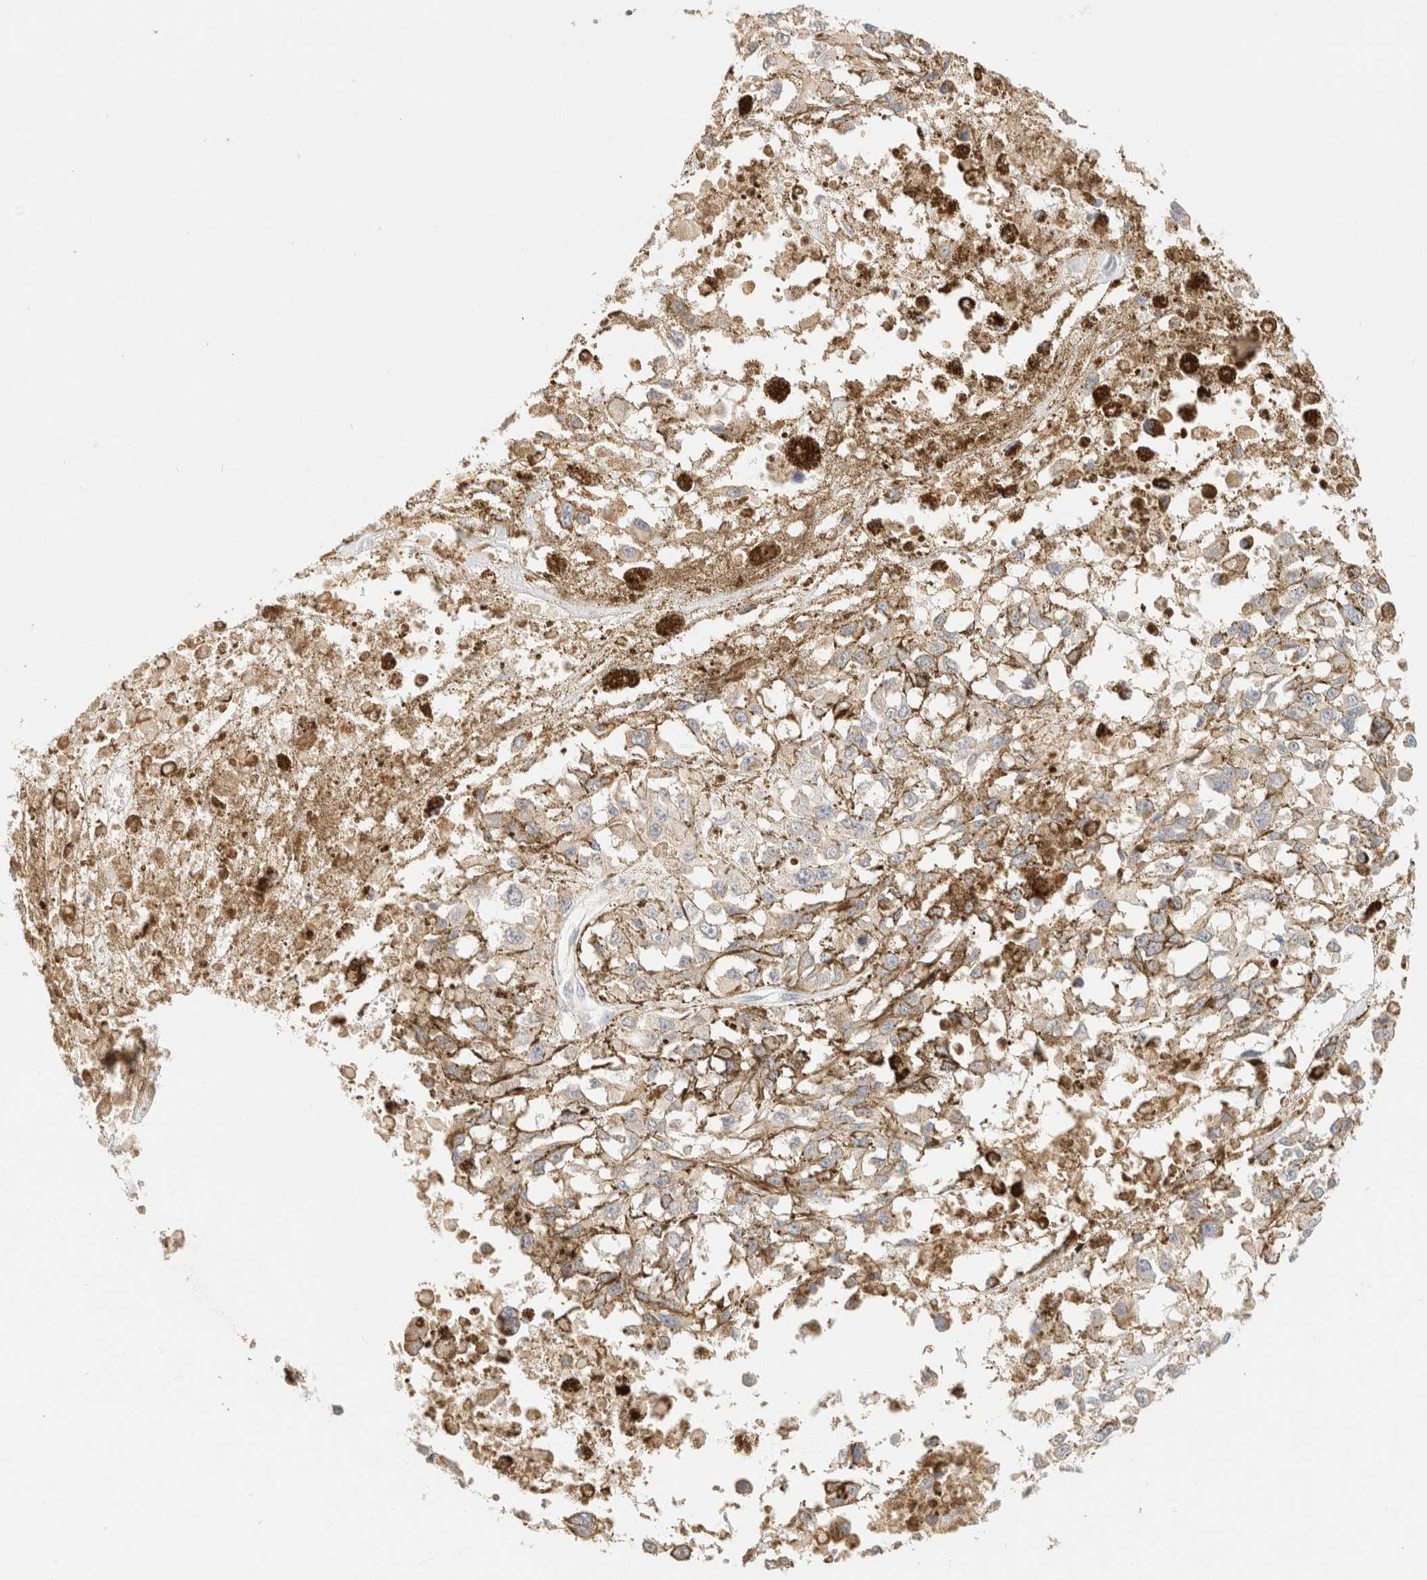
{"staining": {"intensity": "negative", "quantity": "none", "location": "none"}, "tissue": "melanoma", "cell_type": "Tumor cells", "image_type": "cancer", "snomed": [{"axis": "morphology", "description": "Malignant melanoma, Metastatic site"}, {"axis": "topography", "description": "Lymph node"}], "caption": "This is a image of immunohistochemistry (IHC) staining of malignant melanoma (metastatic site), which shows no positivity in tumor cells.", "gene": "TIMD4", "patient": {"sex": "male", "age": 59}}